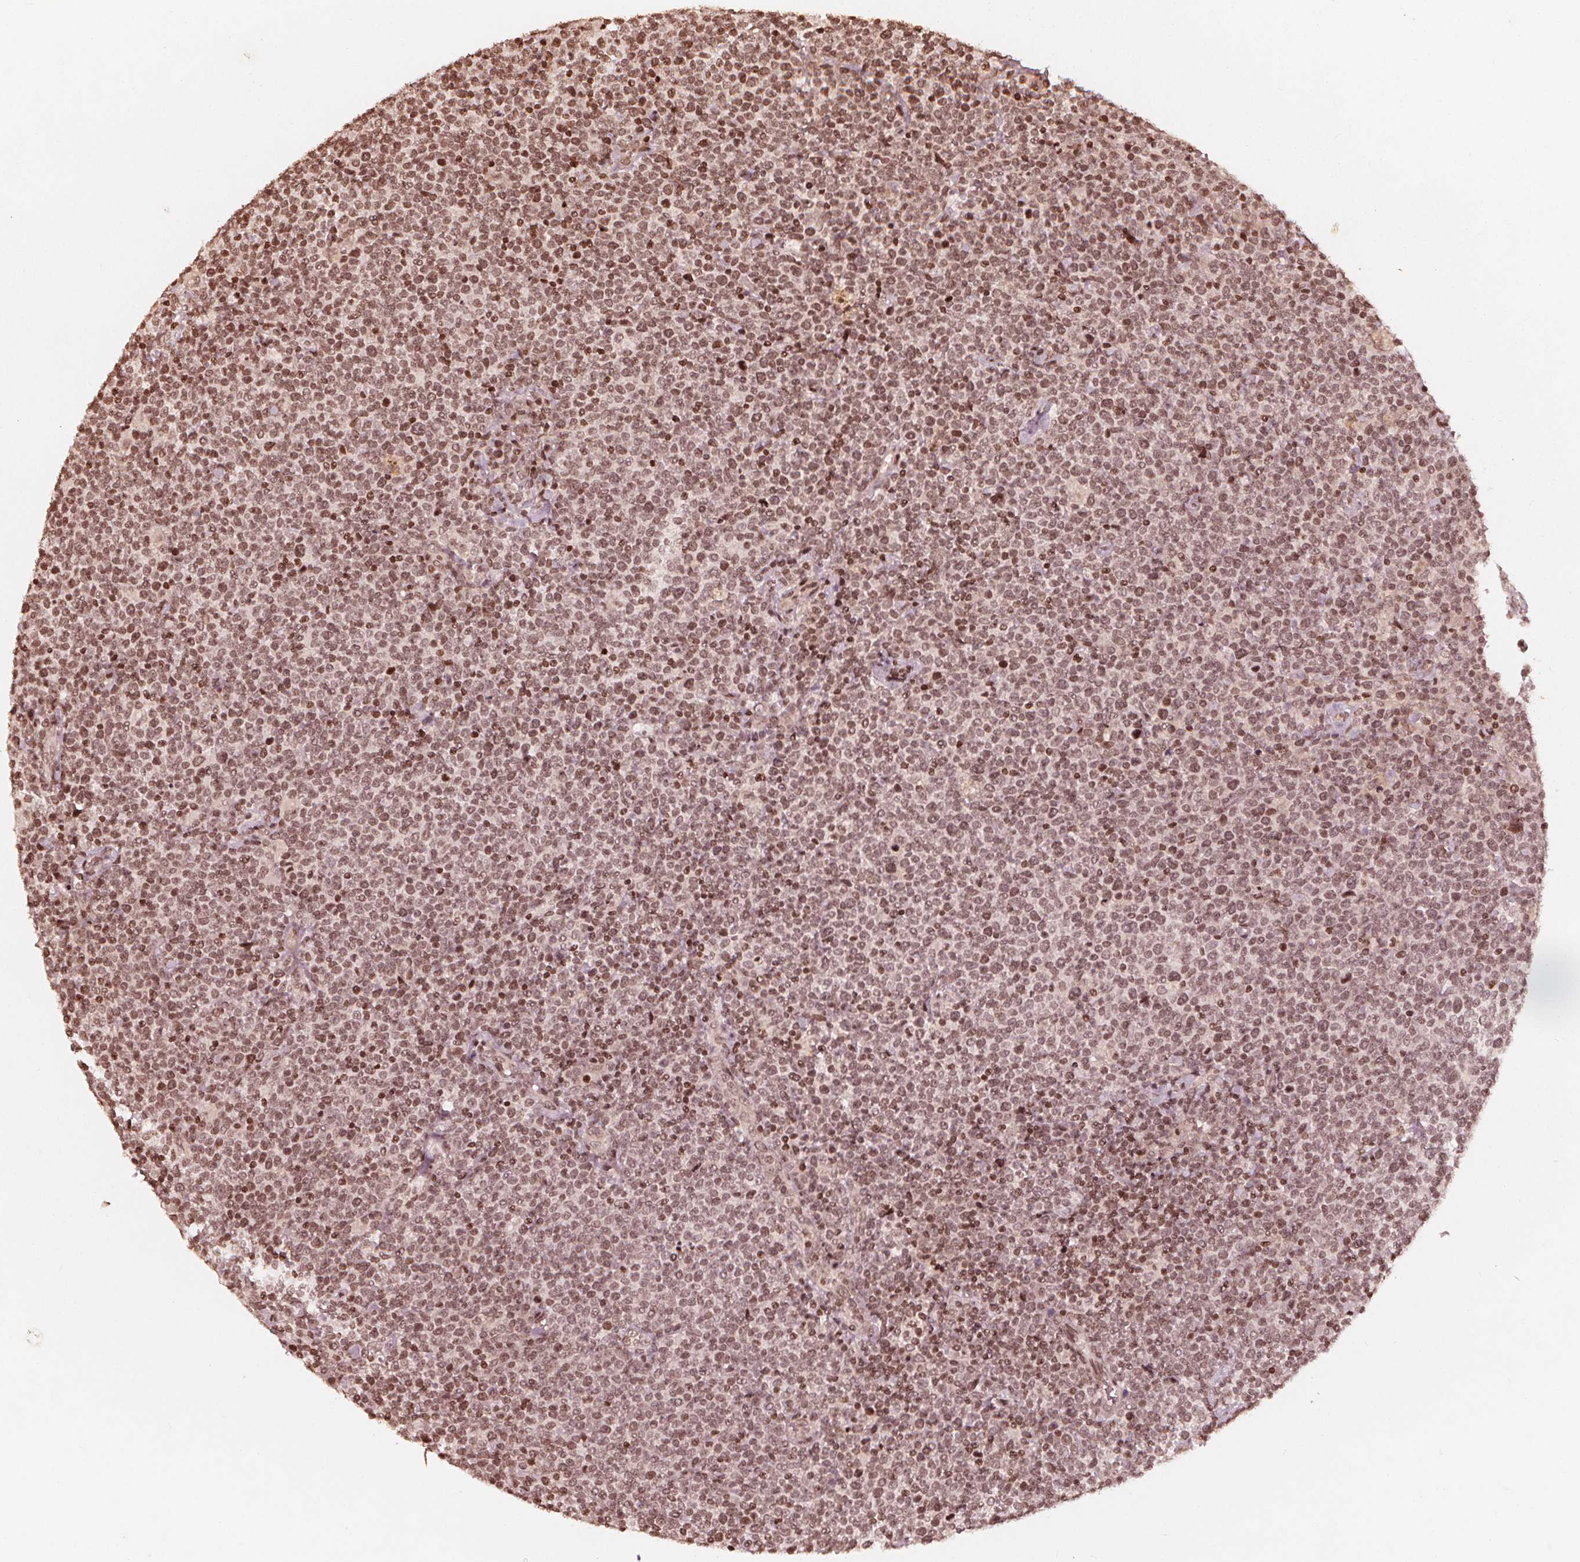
{"staining": {"intensity": "moderate", "quantity": ">75%", "location": "nuclear"}, "tissue": "lymphoma", "cell_type": "Tumor cells", "image_type": "cancer", "snomed": [{"axis": "morphology", "description": "Malignant lymphoma, non-Hodgkin's type, High grade"}, {"axis": "topography", "description": "Lymph node"}], "caption": "Protein staining of lymphoma tissue exhibits moderate nuclear expression in about >75% of tumor cells.", "gene": "H3C14", "patient": {"sex": "male", "age": 61}}